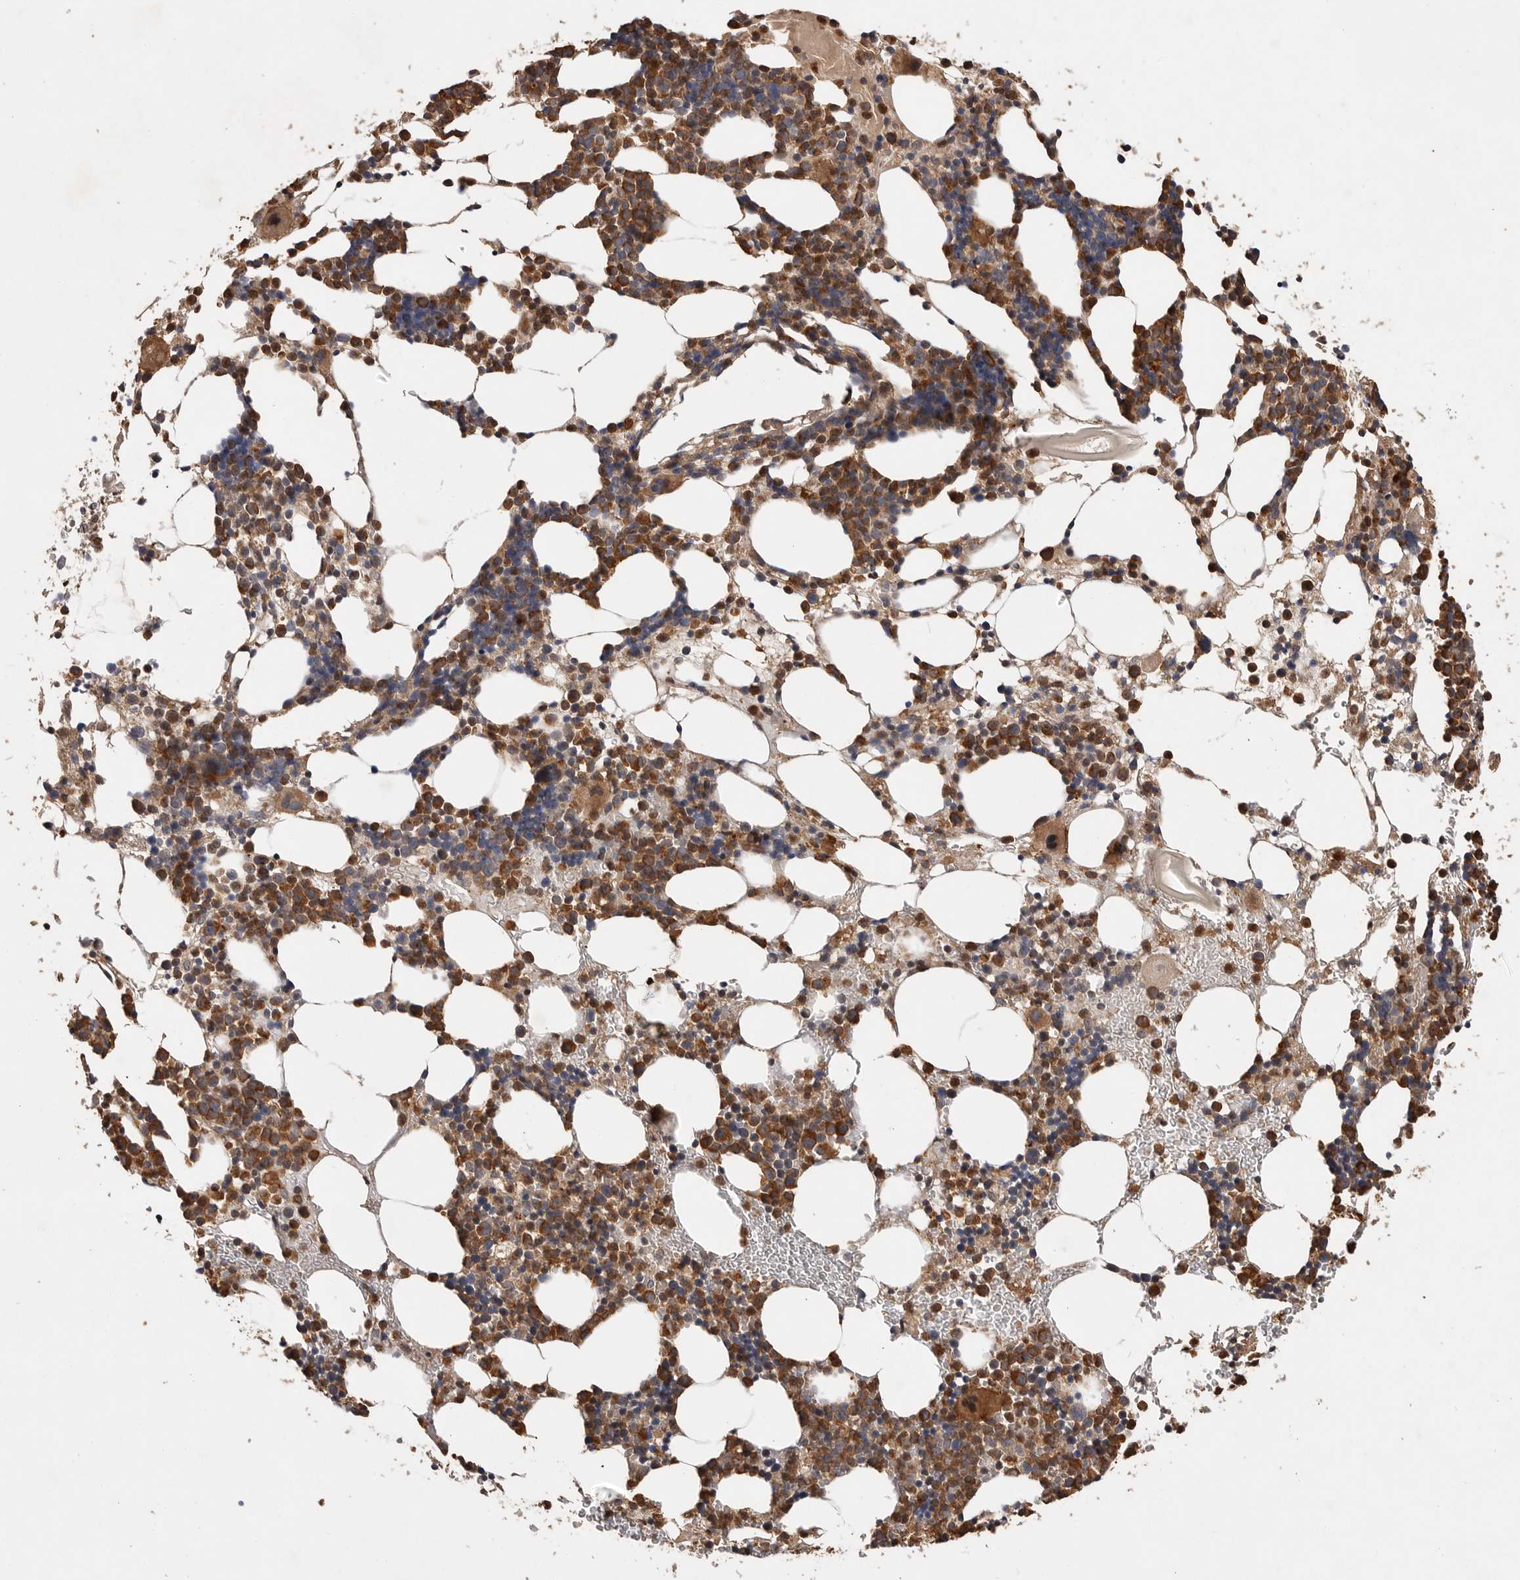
{"staining": {"intensity": "moderate", "quantity": ">75%", "location": "cytoplasmic/membranous"}, "tissue": "bone marrow", "cell_type": "Hematopoietic cells", "image_type": "normal", "snomed": [{"axis": "morphology", "description": "Normal tissue, NOS"}, {"axis": "morphology", "description": "Inflammation, NOS"}, {"axis": "topography", "description": "Bone marrow"}], "caption": "A photomicrograph of human bone marrow stained for a protein reveals moderate cytoplasmic/membranous brown staining in hematopoietic cells. The staining is performed using DAB (3,3'-diaminobenzidine) brown chromogen to label protein expression. The nuclei are counter-stained blue using hematoxylin.", "gene": "VN1R4", "patient": {"sex": "male", "age": 44}}